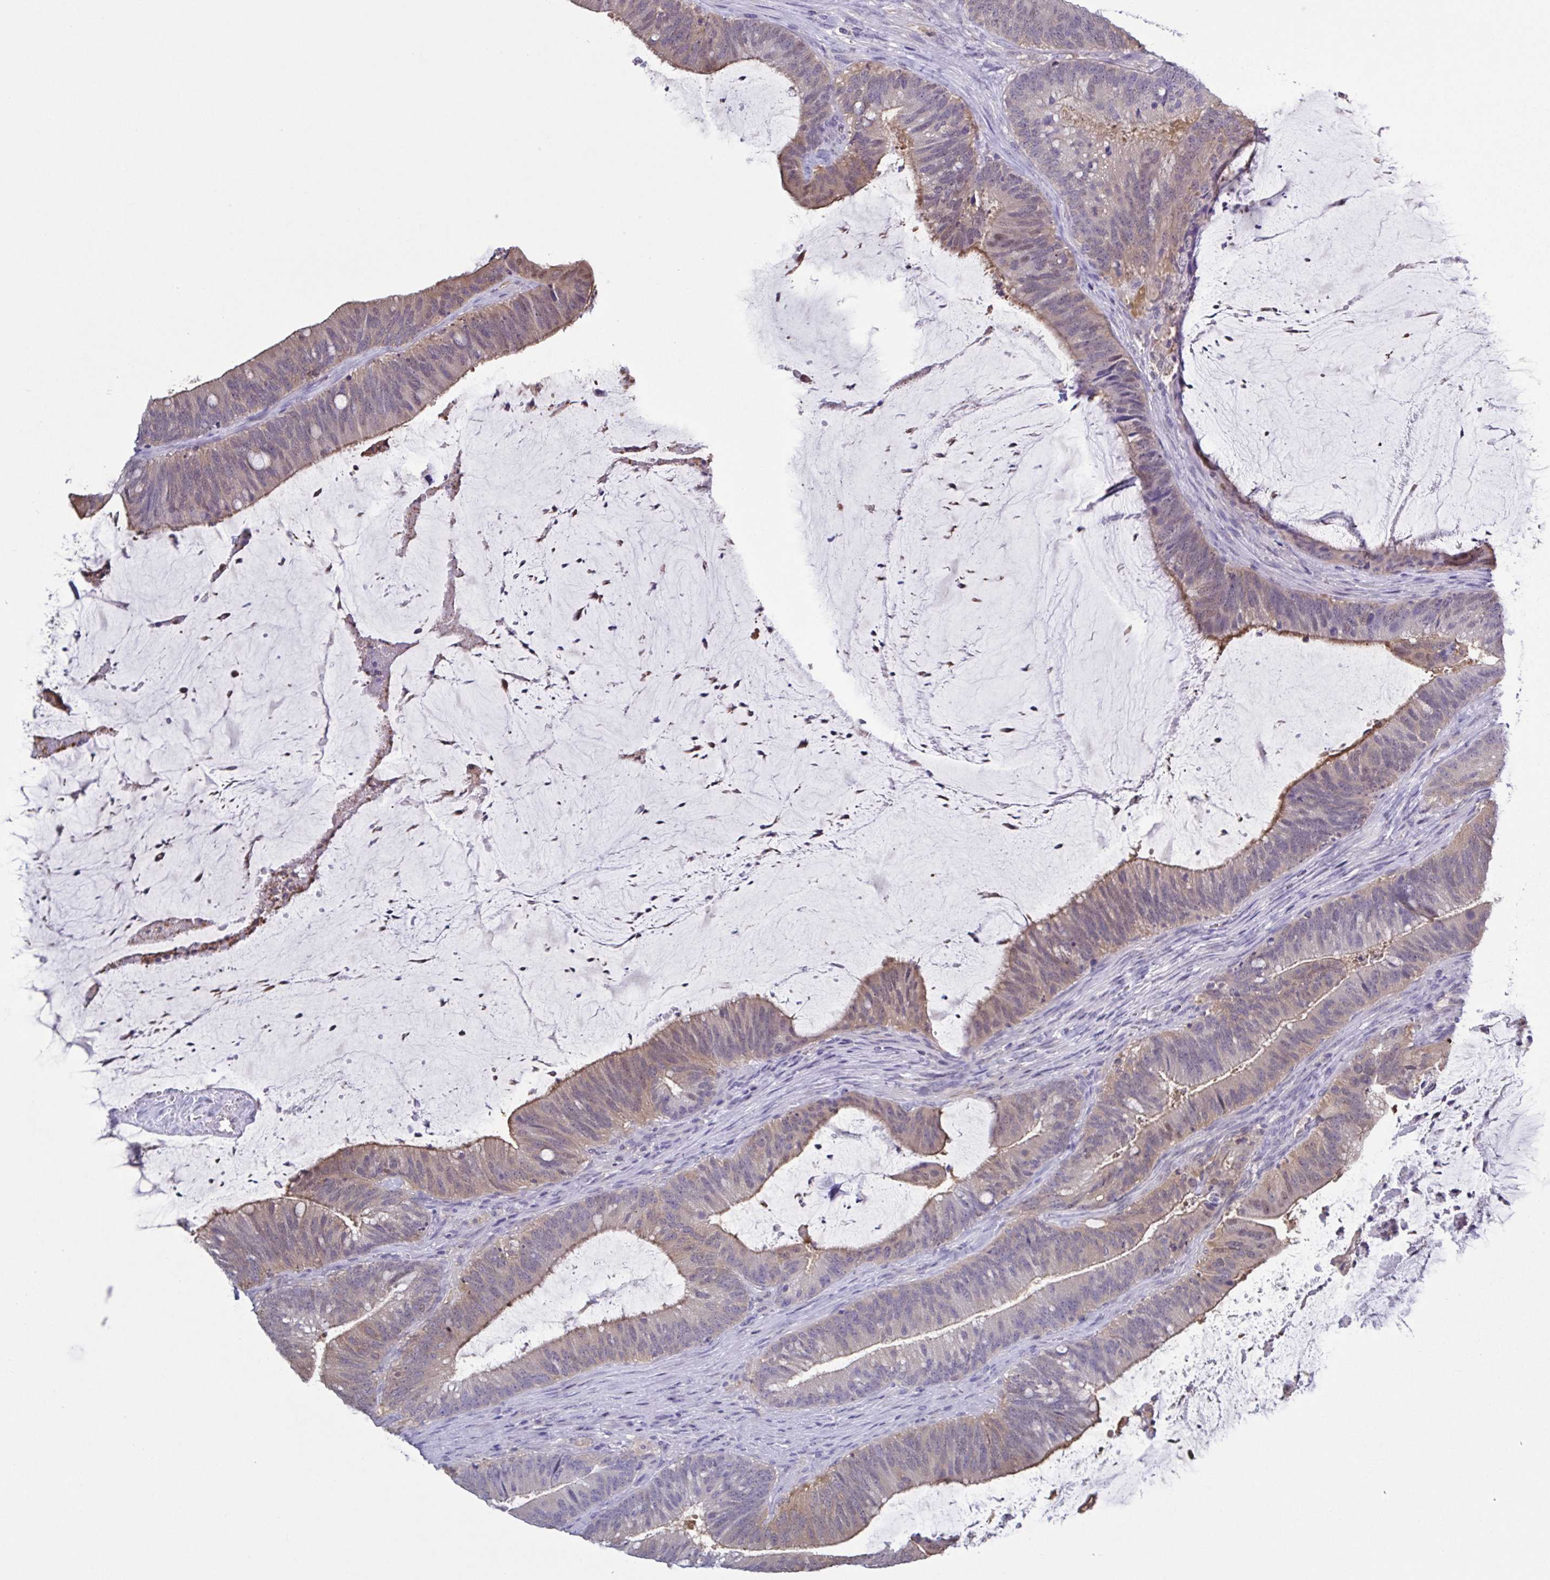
{"staining": {"intensity": "weak", "quantity": "25%-75%", "location": "cytoplasmic/membranous"}, "tissue": "colorectal cancer", "cell_type": "Tumor cells", "image_type": "cancer", "snomed": [{"axis": "morphology", "description": "Adenocarcinoma, NOS"}, {"axis": "topography", "description": "Colon"}], "caption": "This photomicrograph demonstrates IHC staining of human colorectal adenocarcinoma, with low weak cytoplasmic/membranous positivity in approximately 25%-75% of tumor cells.", "gene": "LDHC", "patient": {"sex": "female", "age": 43}}